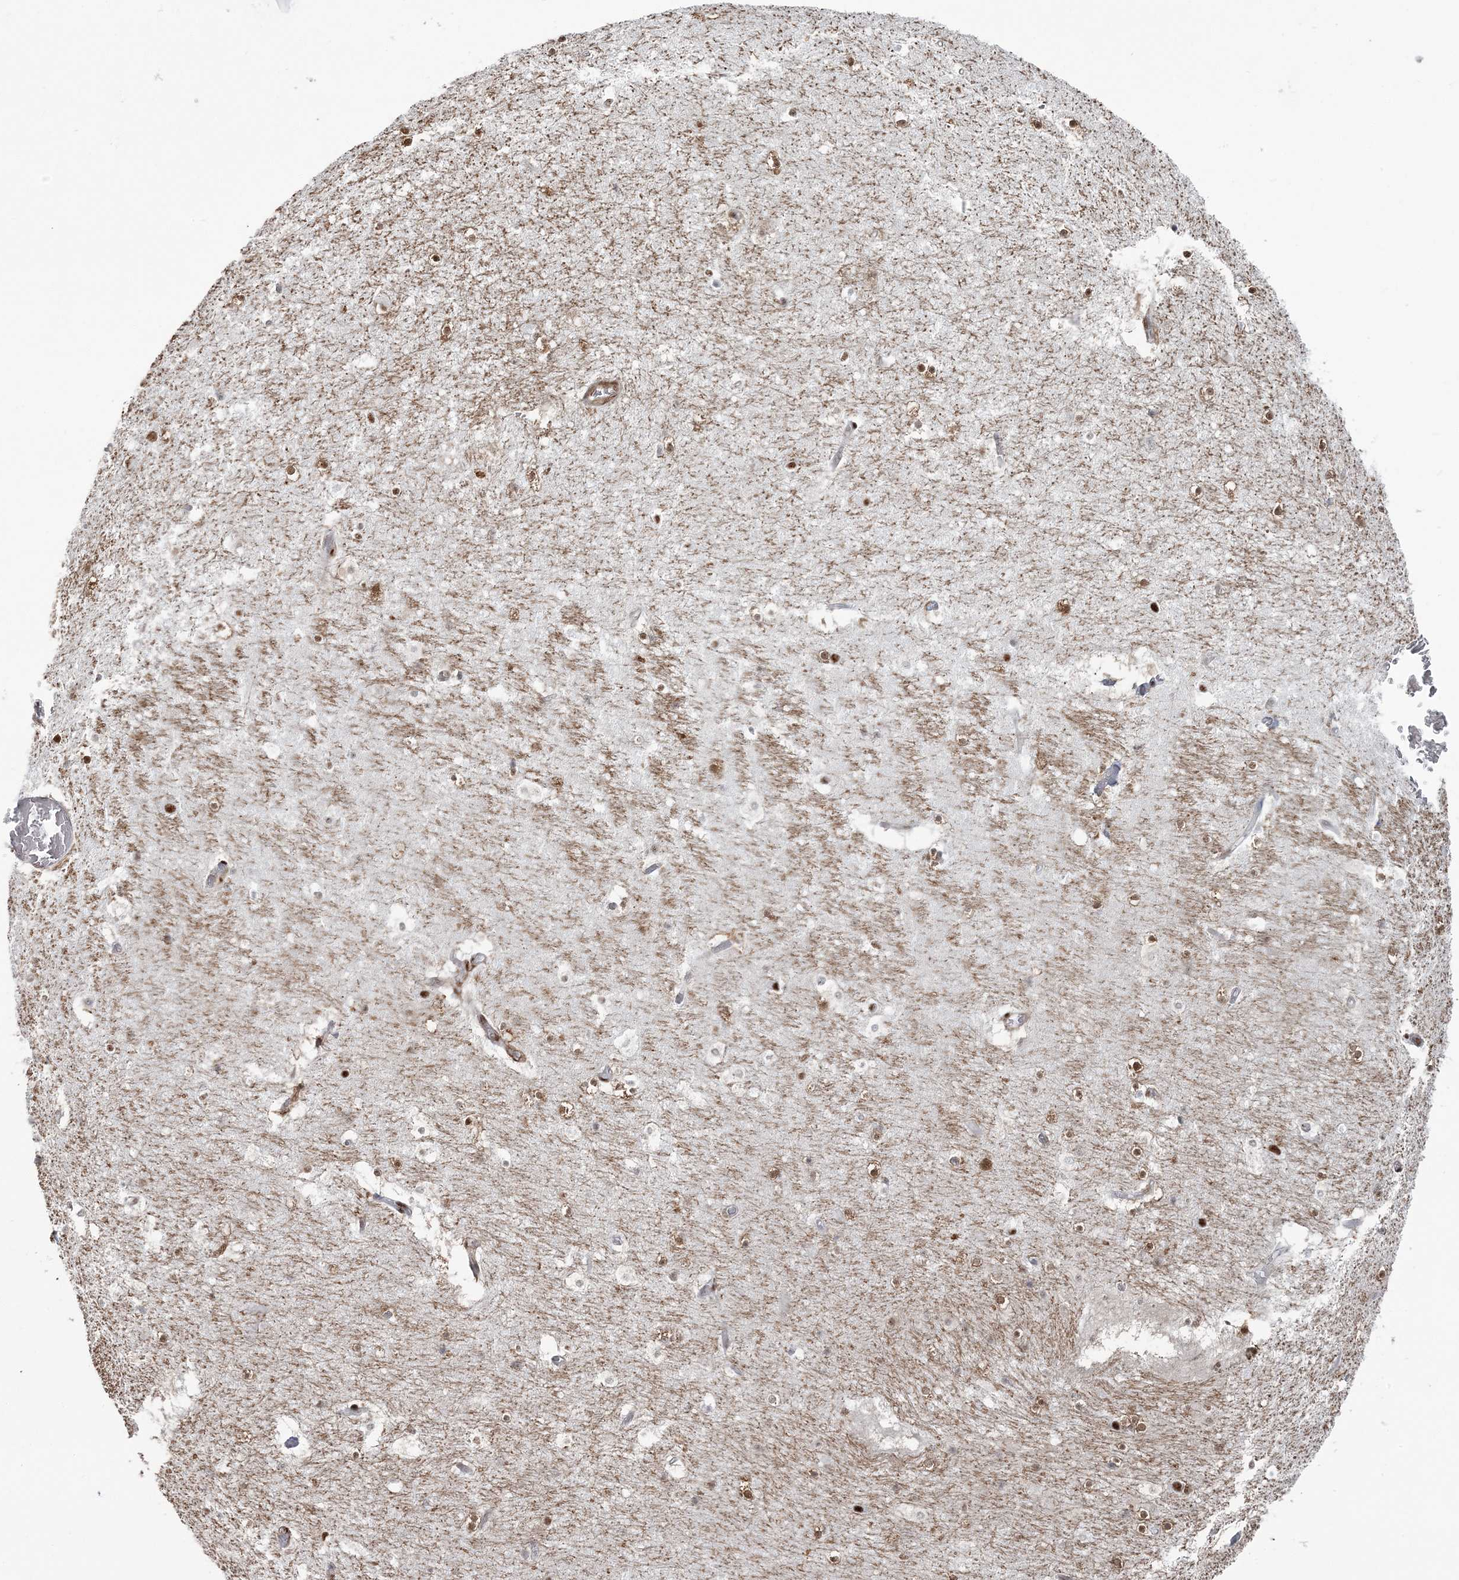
{"staining": {"intensity": "moderate", "quantity": ">75%", "location": "nuclear"}, "tissue": "hippocampus", "cell_type": "Glial cells", "image_type": "normal", "snomed": [{"axis": "morphology", "description": "Normal tissue, NOS"}, {"axis": "topography", "description": "Hippocampus"}], "caption": "Immunohistochemistry (DAB (3,3'-diaminobenzidine)) staining of normal human hippocampus shows moderate nuclear protein staining in about >75% of glial cells.", "gene": "DDX46", "patient": {"sex": "female", "age": 52}}